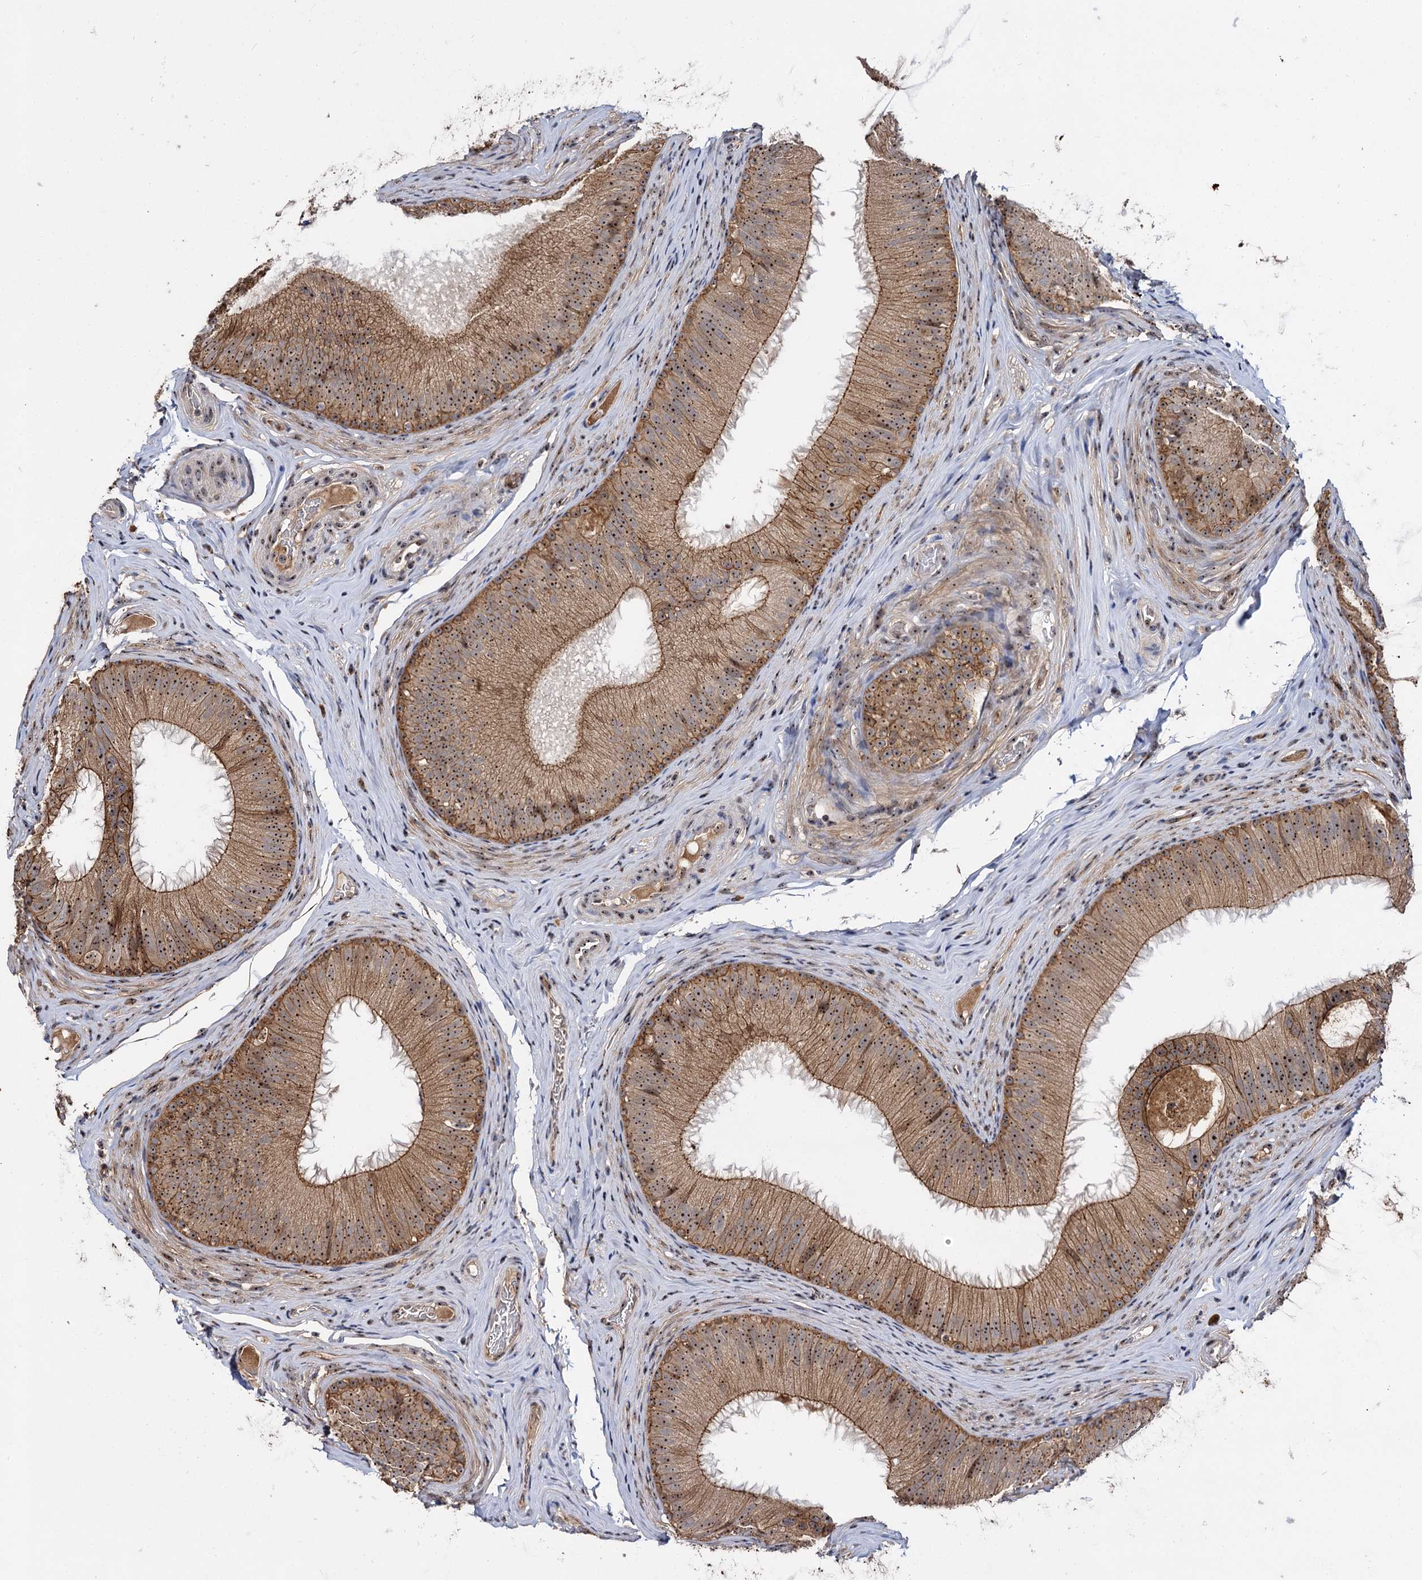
{"staining": {"intensity": "moderate", "quantity": ">75%", "location": "cytoplasmic/membranous,nuclear"}, "tissue": "epididymis", "cell_type": "Glandular cells", "image_type": "normal", "snomed": [{"axis": "morphology", "description": "Normal tissue, NOS"}, {"axis": "topography", "description": "Epididymis"}], "caption": "An image showing moderate cytoplasmic/membranous,nuclear positivity in approximately >75% of glandular cells in normal epididymis, as visualized by brown immunohistochemical staining.", "gene": "SUPT20H", "patient": {"sex": "male", "age": 34}}